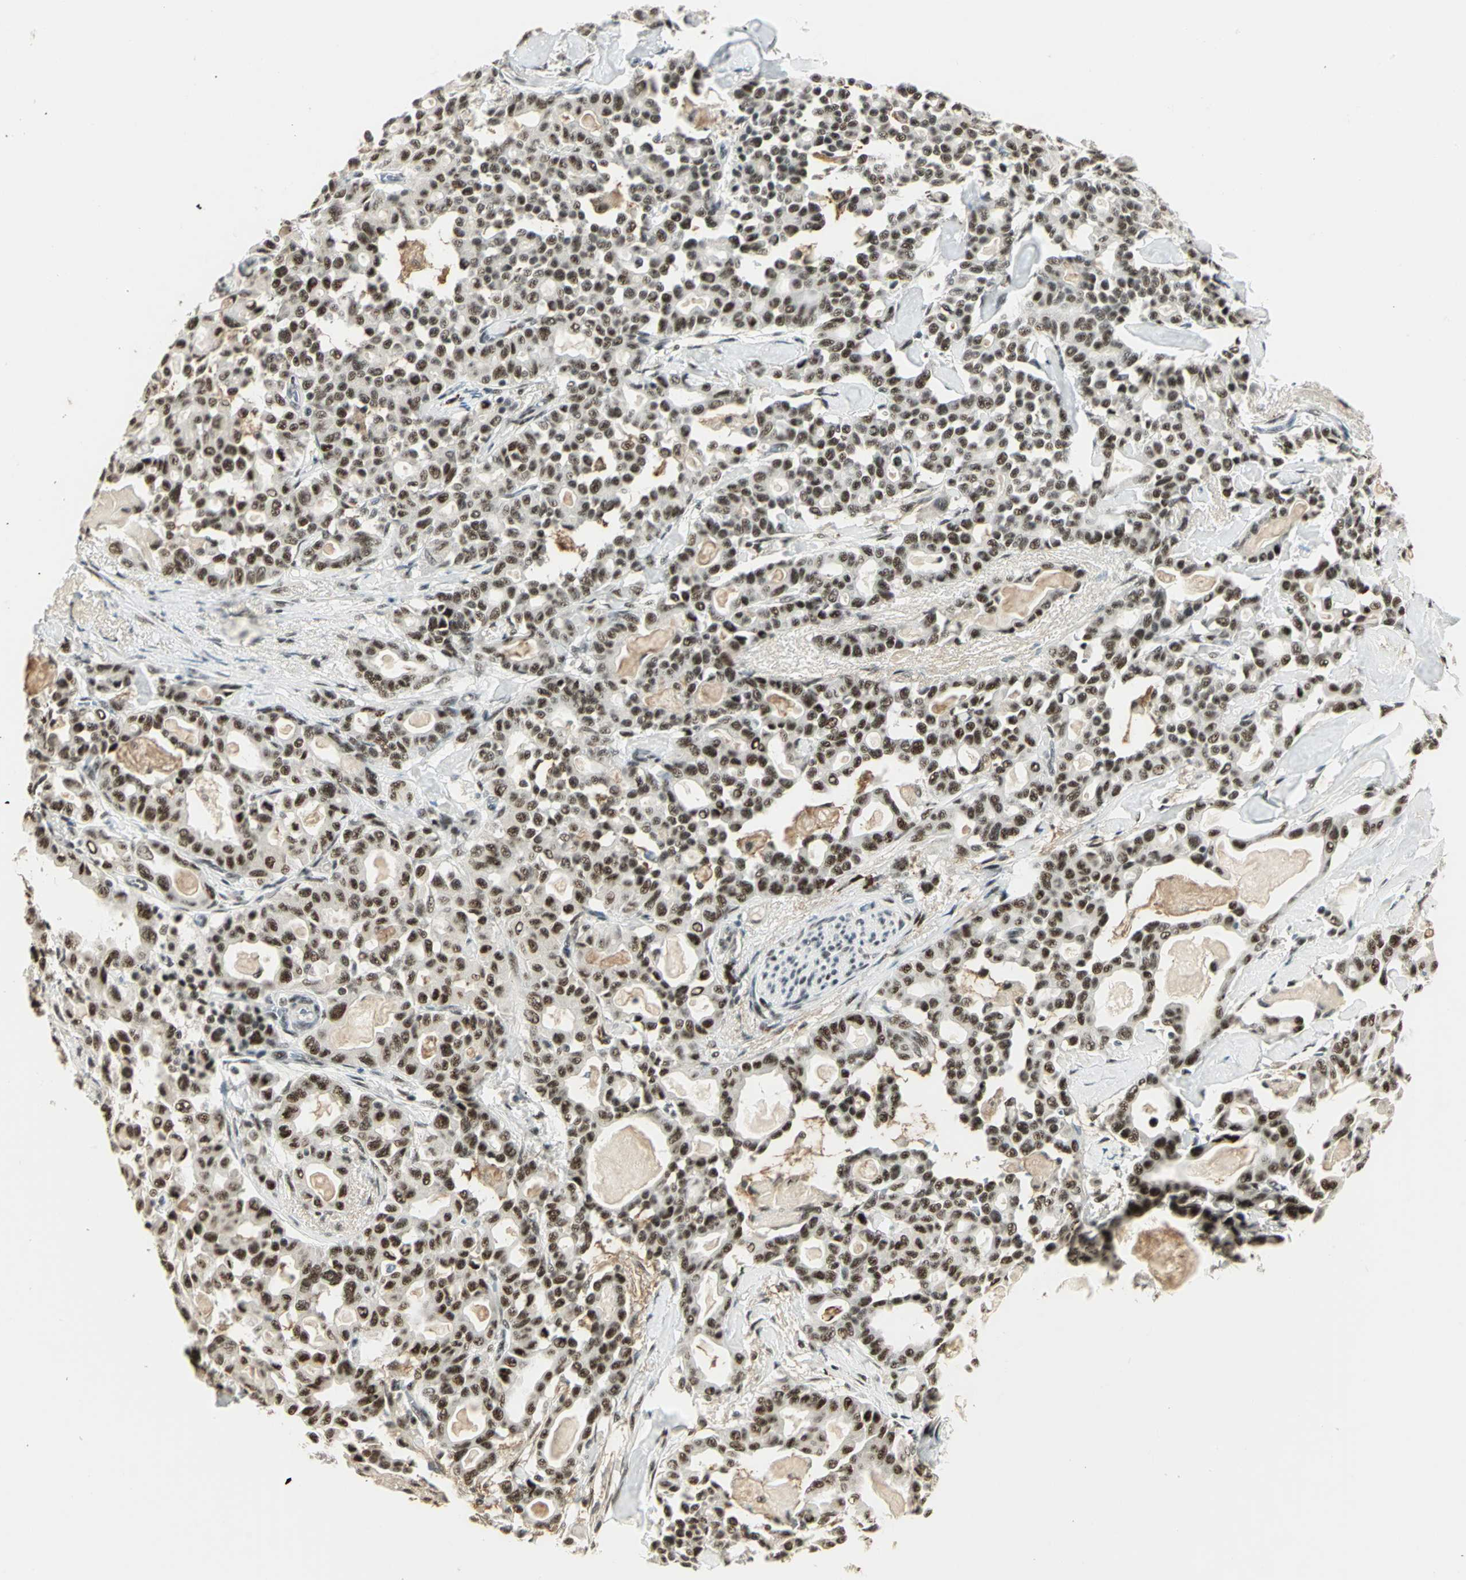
{"staining": {"intensity": "moderate", "quantity": ">75%", "location": "nuclear"}, "tissue": "pancreatic cancer", "cell_type": "Tumor cells", "image_type": "cancer", "snomed": [{"axis": "morphology", "description": "Adenocarcinoma, NOS"}, {"axis": "topography", "description": "Pancreas"}], "caption": "Protein analysis of pancreatic cancer (adenocarcinoma) tissue exhibits moderate nuclear expression in about >75% of tumor cells.", "gene": "CCNT1", "patient": {"sex": "male", "age": 63}}